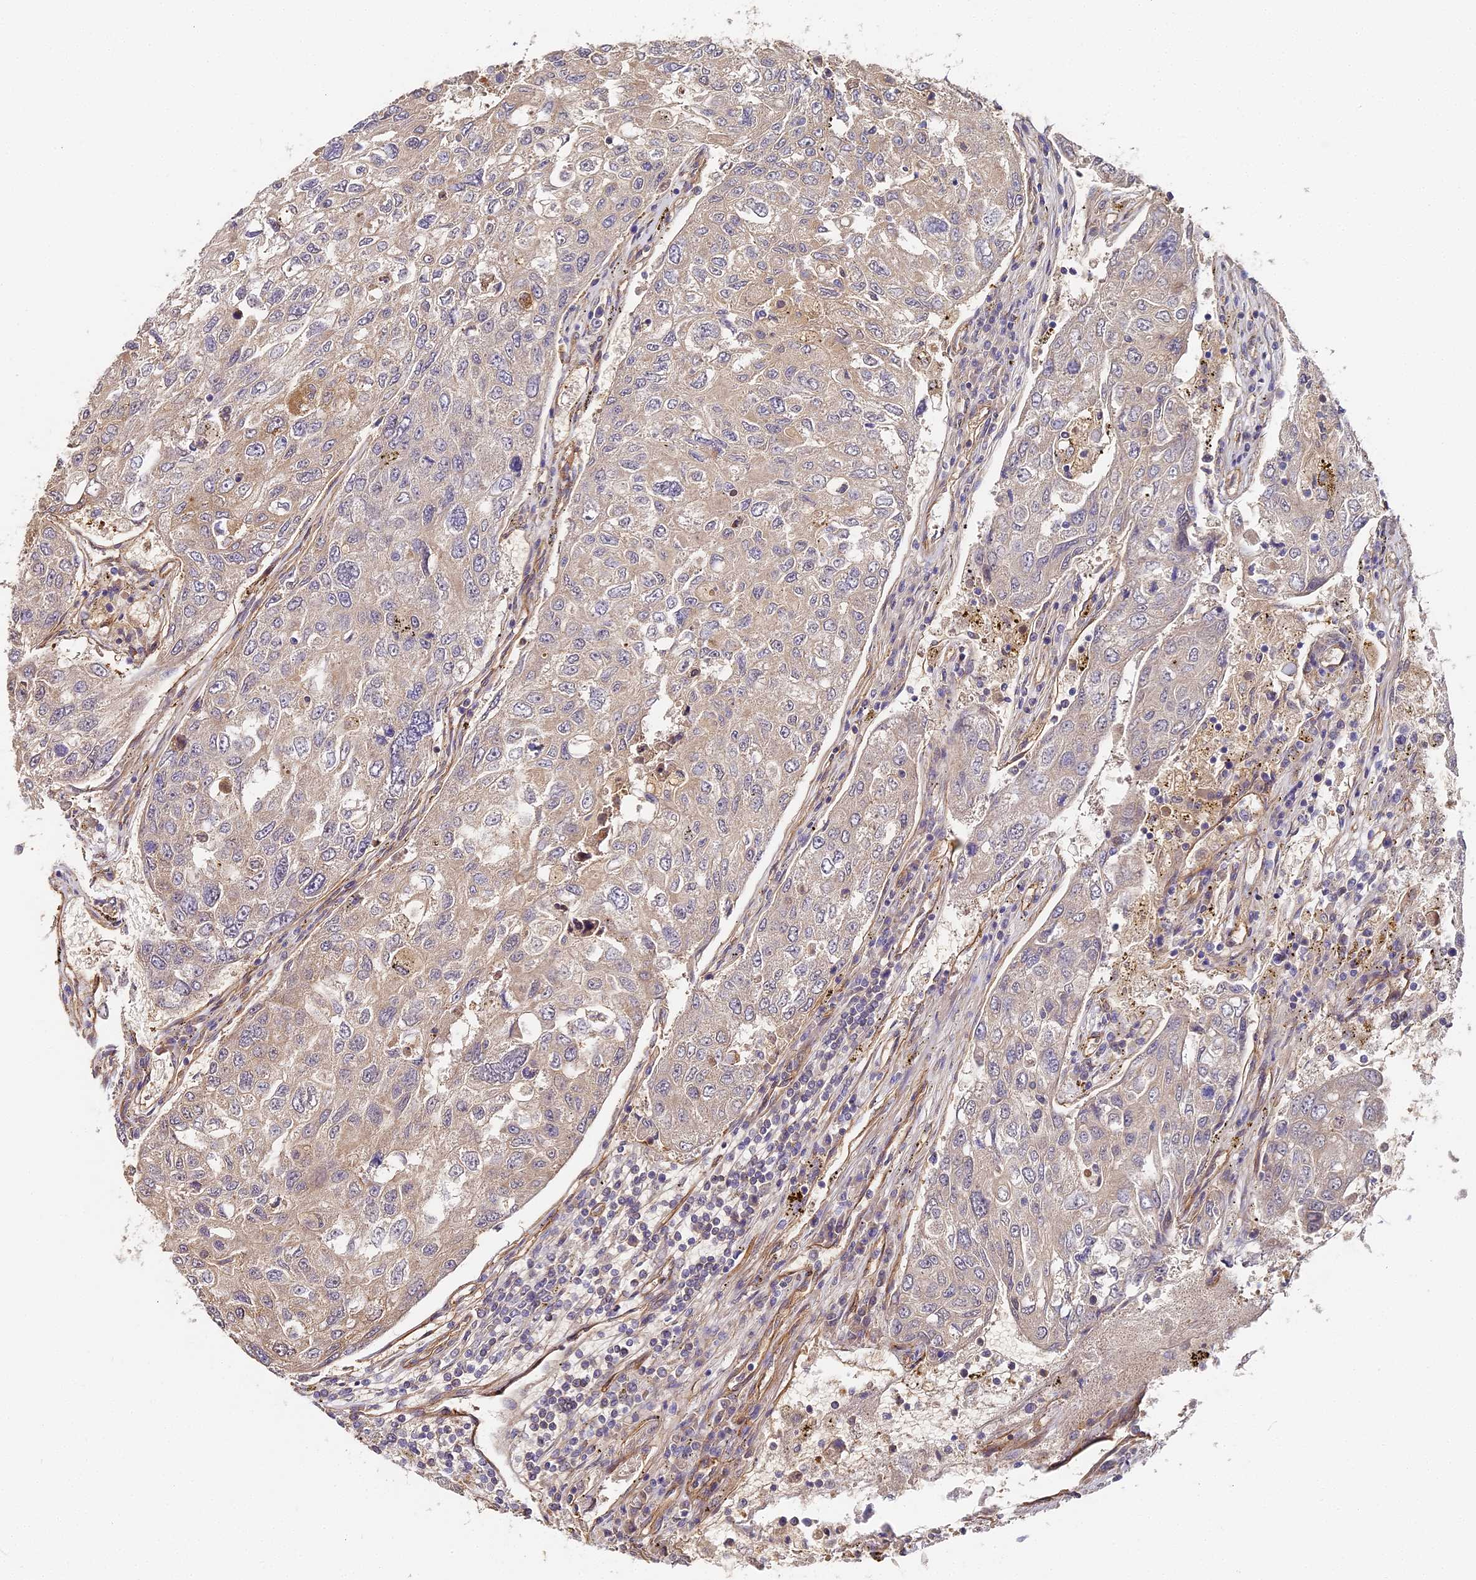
{"staining": {"intensity": "weak", "quantity": "<25%", "location": "cytoplasmic/membranous"}, "tissue": "urothelial cancer", "cell_type": "Tumor cells", "image_type": "cancer", "snomed": [{"axis": "morphology", "description": "Urothelial carcinoma, High grade"}, {"axis": "topography", "description": "Lymph node"}, {"axis": "topography", "description": "Urinary bladder"}], "caption": "A photomicrograph of human urothelial cancer is negative for staining in tumor cells.", "gene": "CCDC30", "patient": {"sex": "male", "age": 51}}